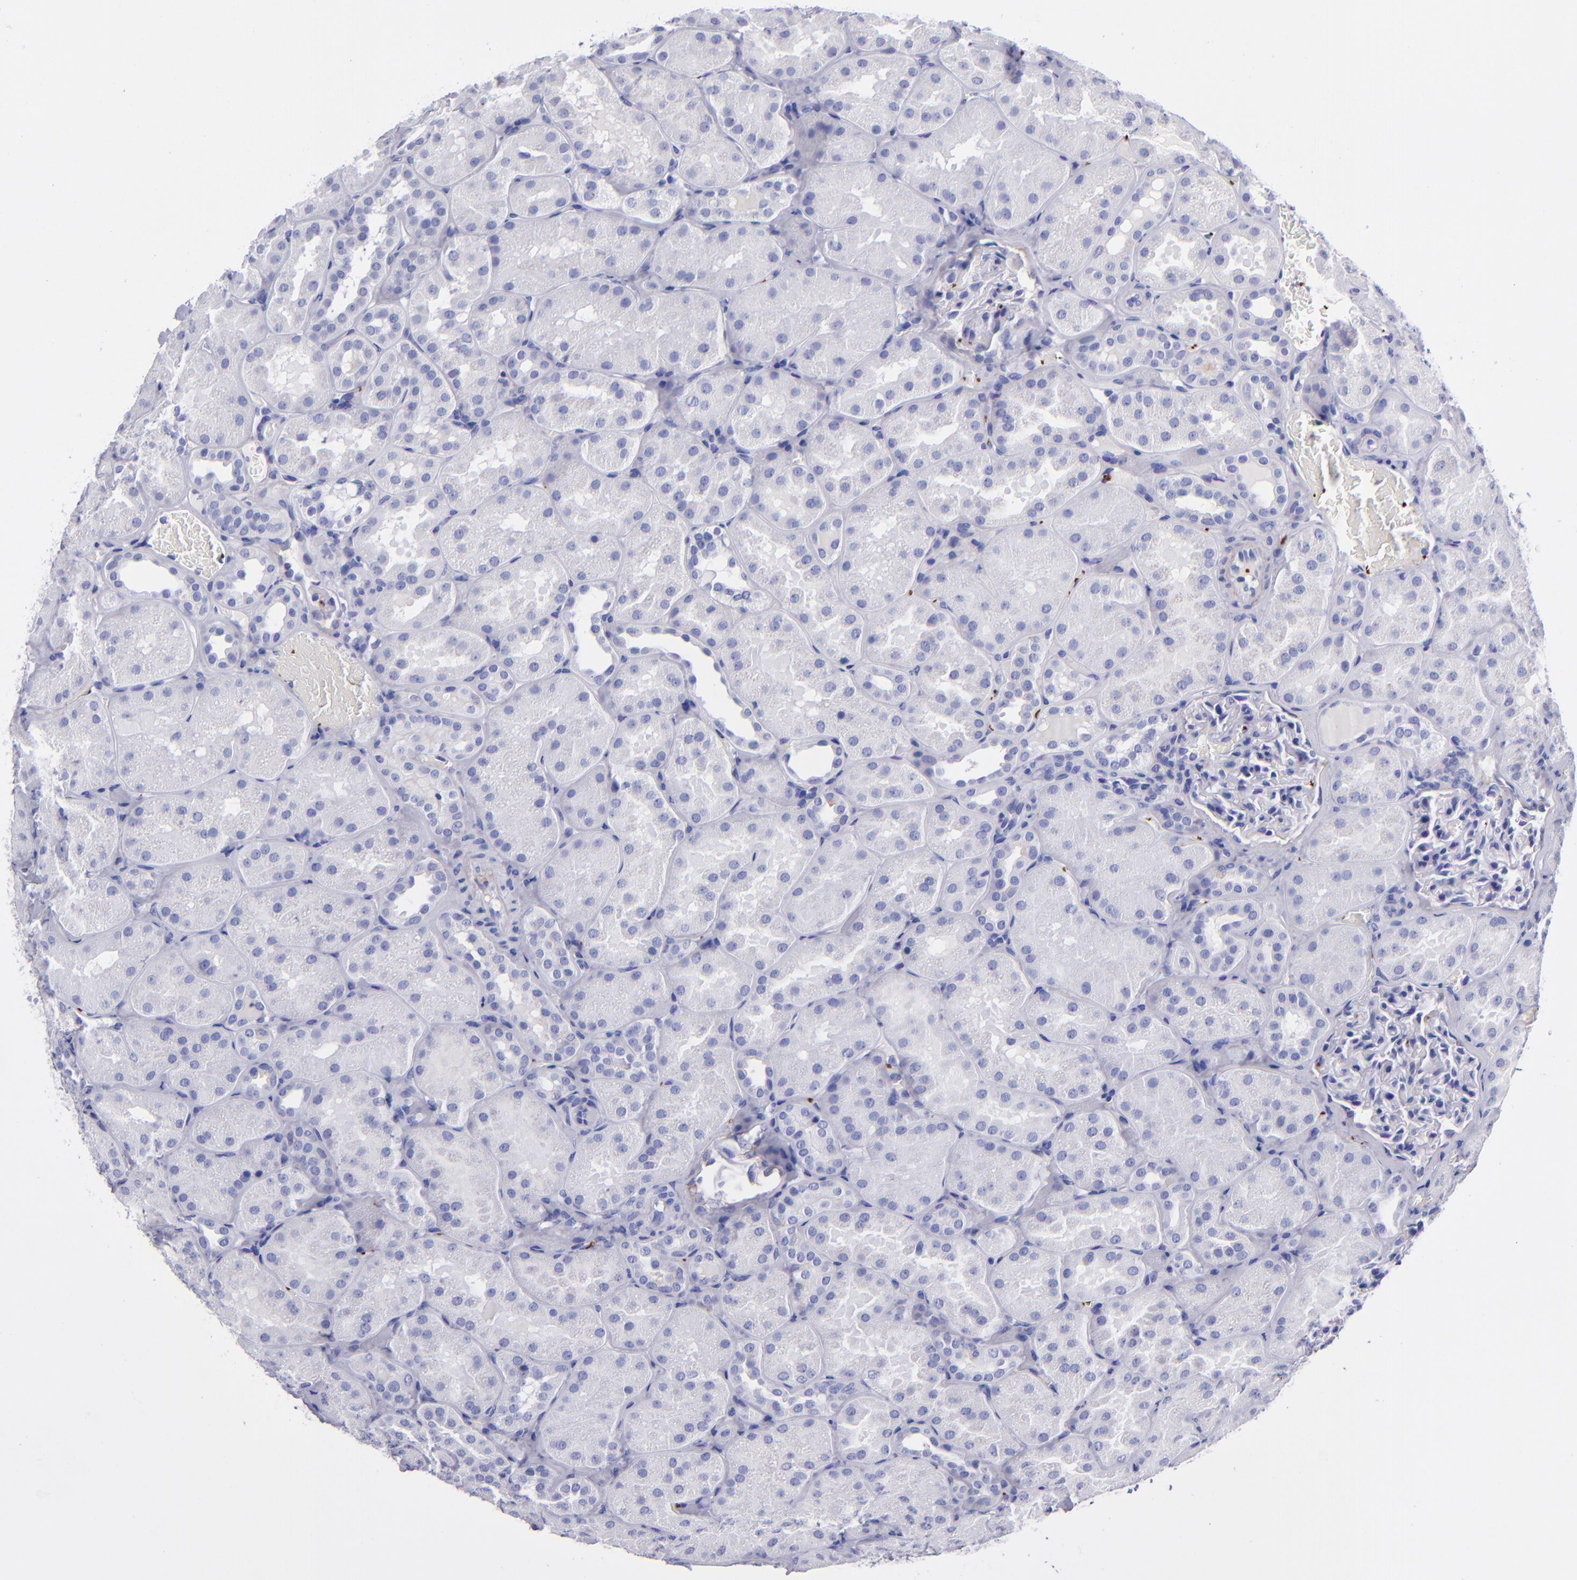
{"staining": {"intensity": "negative", "quantity": "none", "location": "none"}, "tissue": "kidney", "cell_type": "Cells in glomeruli", "image_type": "normal", "snomed": [{"axis": "morphology", "description": "Normal tissue, NOS"}, {"axis": "topography", "description": "Kidney"}], "caption": "Human kidney stained for a protein using immunohistochemistry (IHC) exhibits no positivity in cells in glomeruli.", "gene": "EFCAB13", "patient": {"sex": "male", "age": 28}}